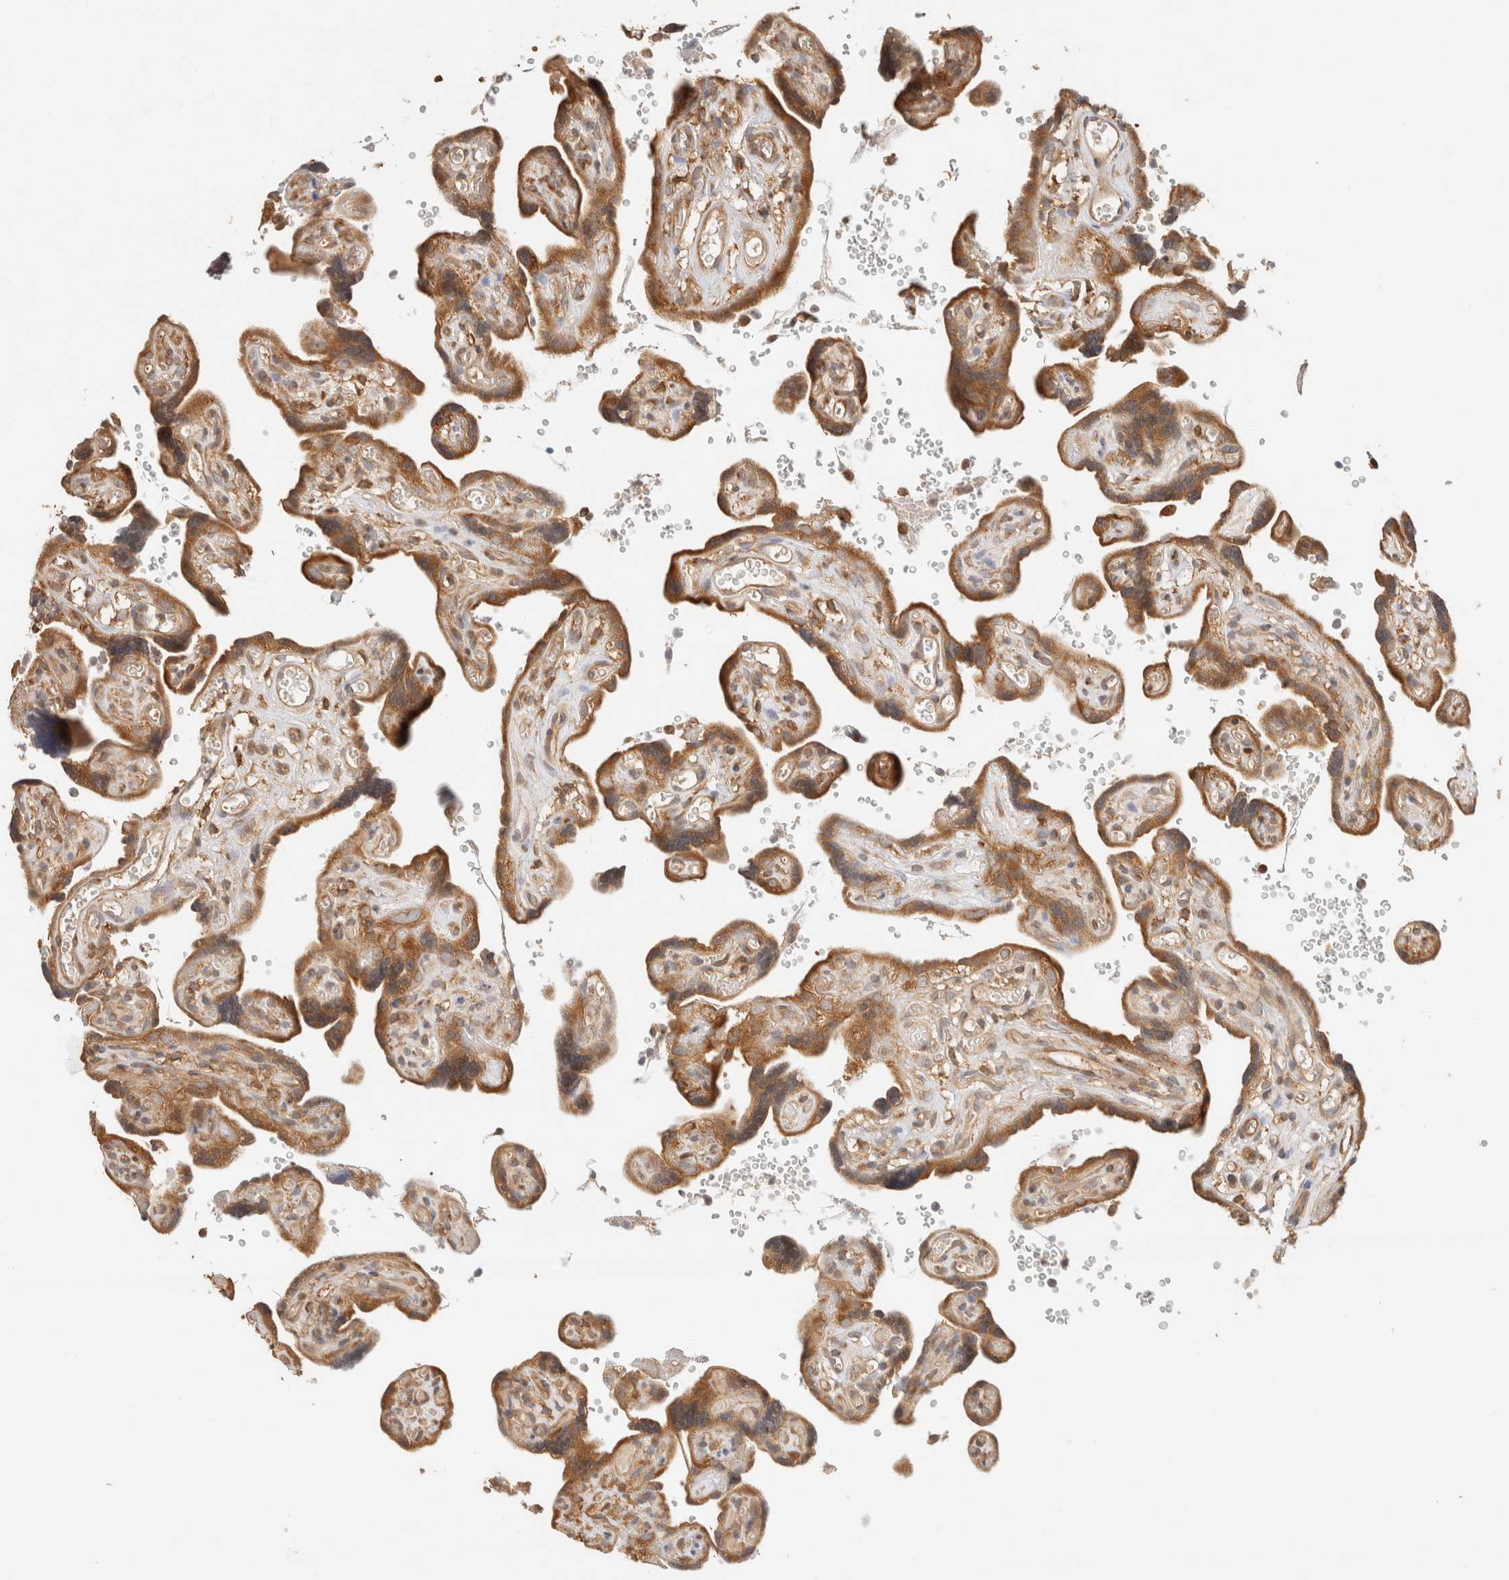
{"staining": {"intensity": "moderate", "quantity": ">75%", "location": "cytoplasmic/membranous"}, "tissue": "placenta", "cell_type": "Decidual cells", "image_type": "normal", "snomed": [{"axis": "morphology", "description": "Normal tissue, NOS"}, {"axis": "topography", "description": "Placenta"}], "caption": "An IHC image of unremarkable tissue is shown. Protein staining in brown shows moderate cytoplasmic/membranous positivity in placenta within decidual cells. (brown staining indicates protein expression, while blue staining denotes nuclei).", "gene": "TACC1", "patient": {"sex": "female", "age": 30}}